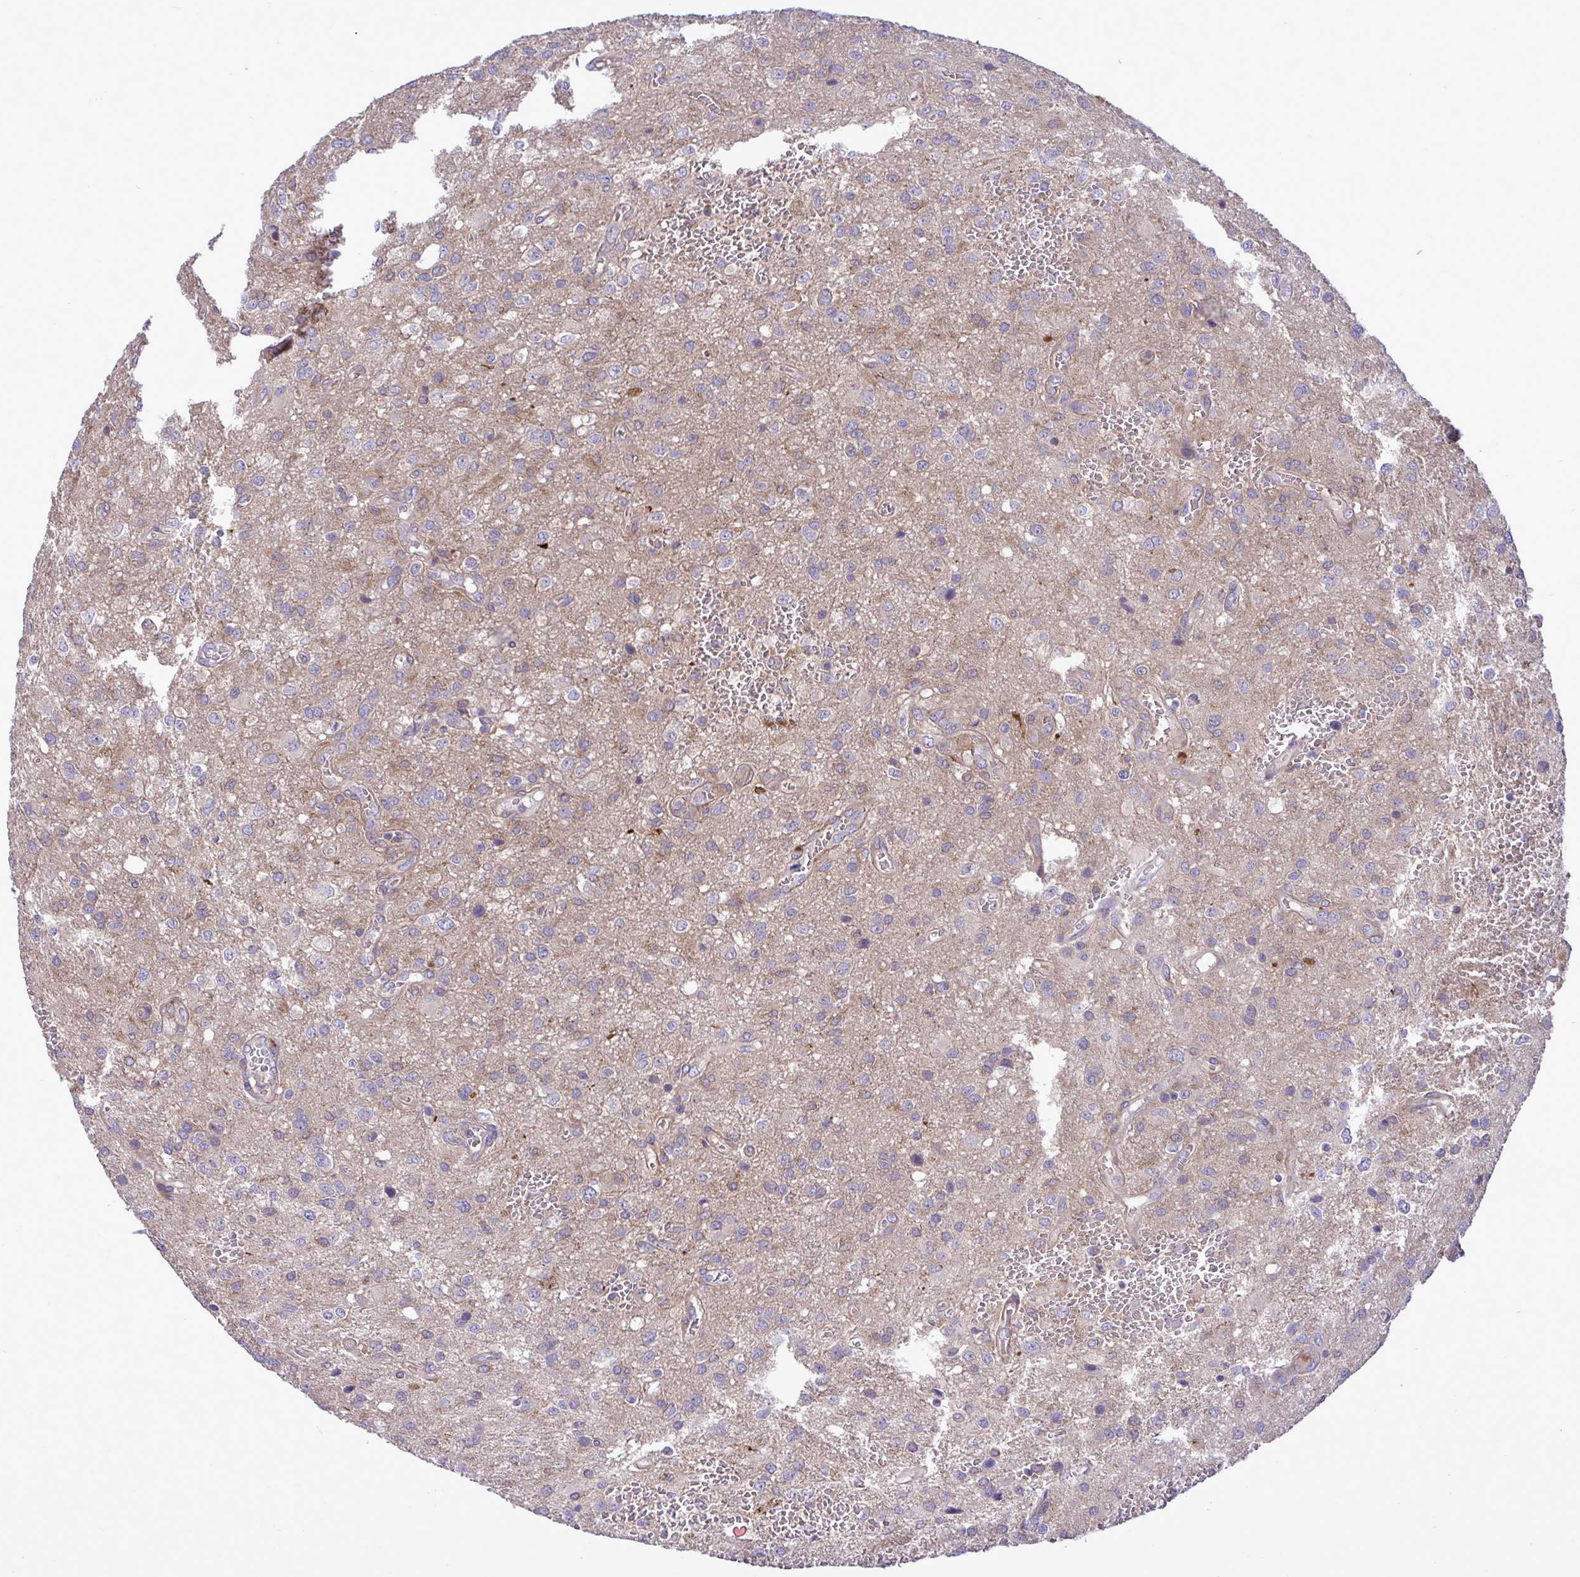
{"staining": {"intensity": "negative", "quantity": "none", "location": "none"}, "tissue": "glioma", "cell_type": "Tumor cells", "image_type": "cancer", "snomed": [{"axis": "morphology", "description": "Glioma, malignant, Low grade"}, {"axis": "topography", "description": "Brain"}], "caption": "A micrograph of malignant low-grade glioma stained for a protein exhibits no brown staining in tumor cells. The staining was performed using DAB (3,3'-diaminobenzidine) to visualize the protein expression in brown, while the nuclei were stained in blue with hematoxylin (Magnification: 20x).", "gene": "GRB14", "patient": {"sex": "male", "age": 66}}